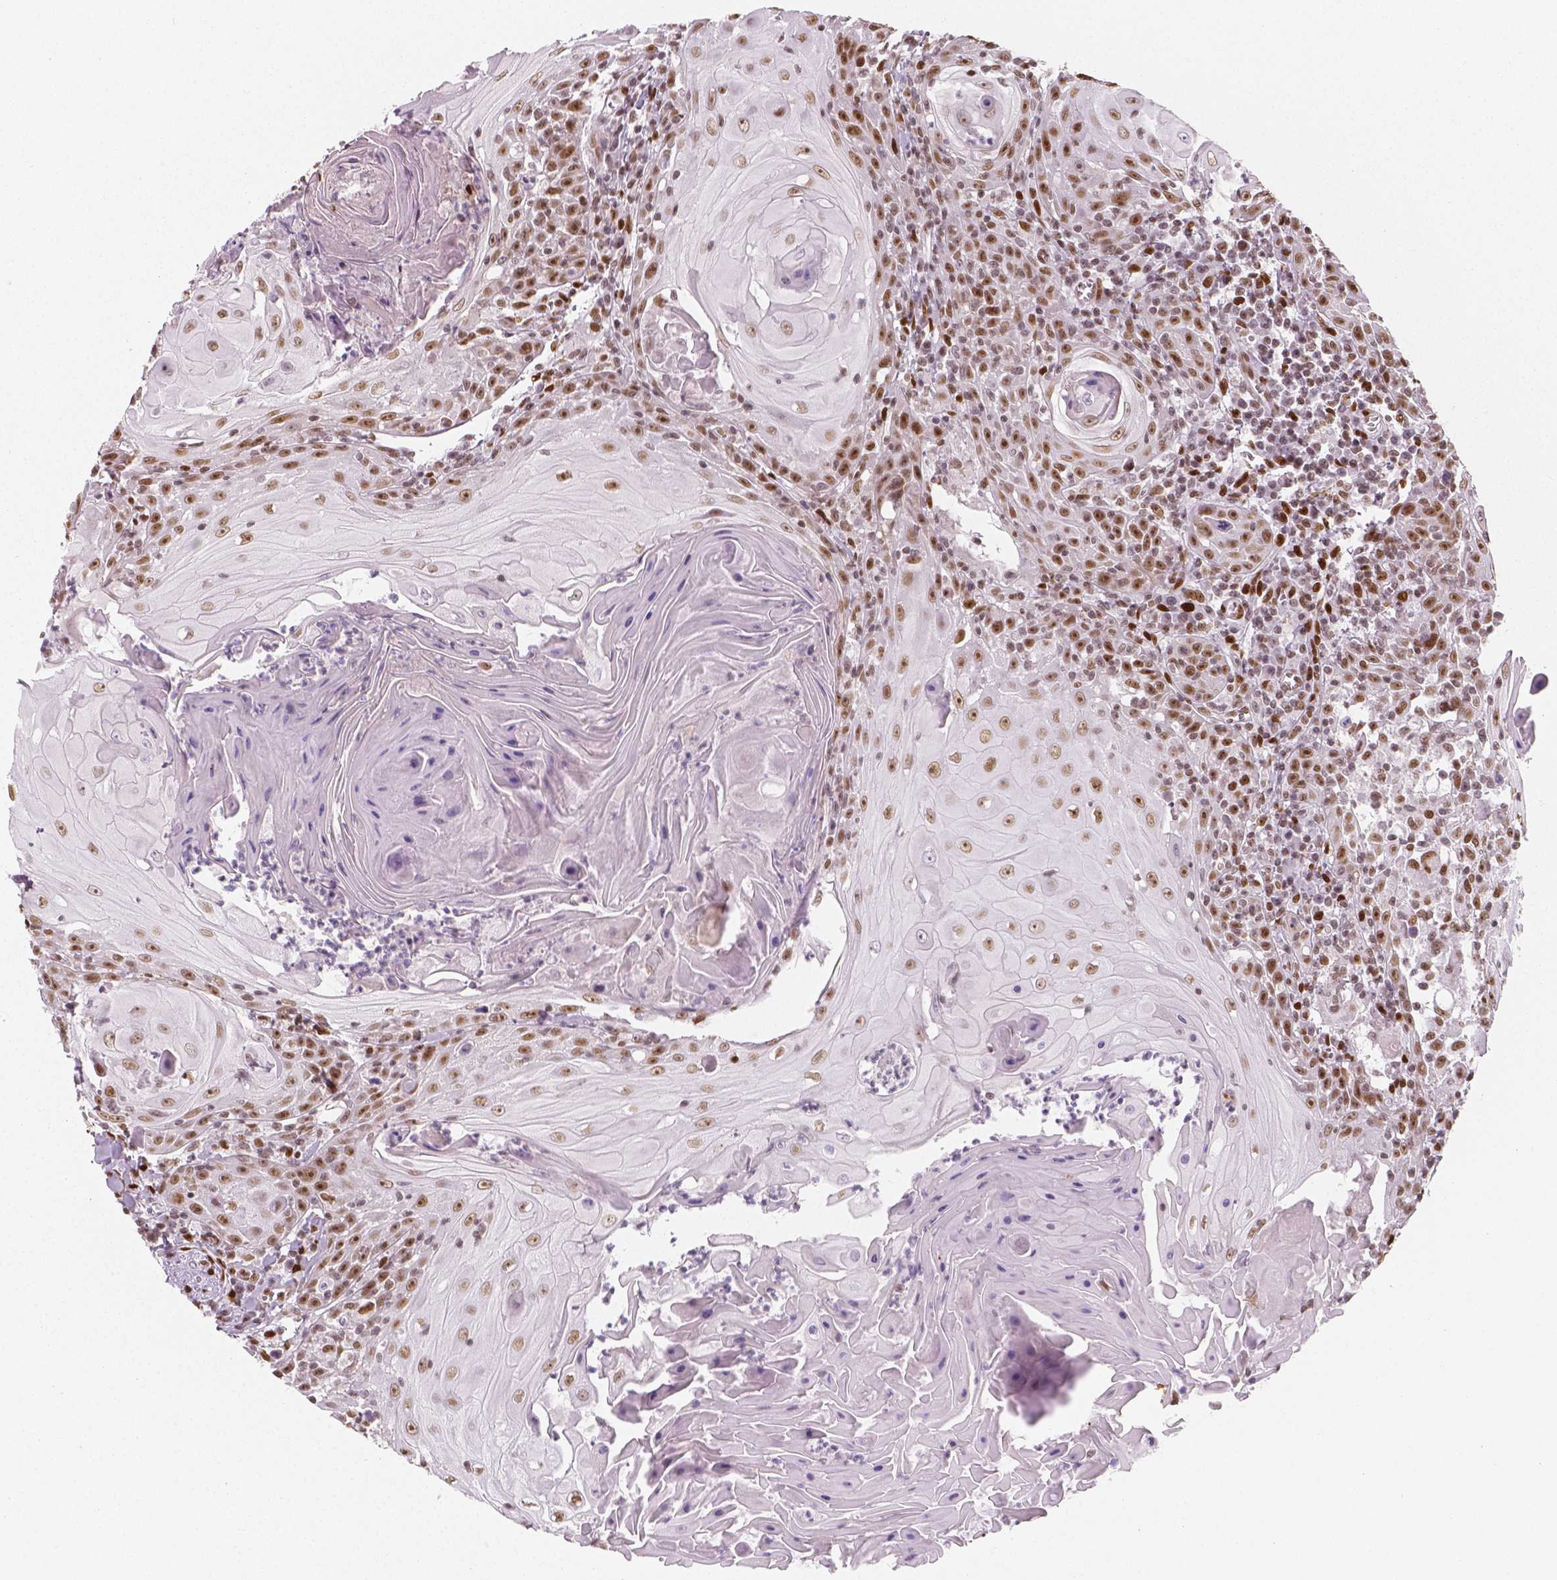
{"staining": {"intensity": "moderate", "quantity": ">75%", "location": "nuclear"}, "tissue": "head and neck cancer", "cell_type": "Tumor cells", "image_type": "cancer", "snomed": [{"axis": "morphology", "description": "Squamous cell carcinoma, NOS"}, {"axis": "topography", "description": "Head-Neck"}], "caption": "A histopathology image of head and neck squamous cell carcinoma stained for a protein demonstrates moderate nuclear brown staining in tumor cells. (Stains: DAB in brown, nuclei in blue, Microscopy: brightfield microscopy at high magnification).", "gene": "NUCKS1", "patient": {"sex": "male", "age": 52}}